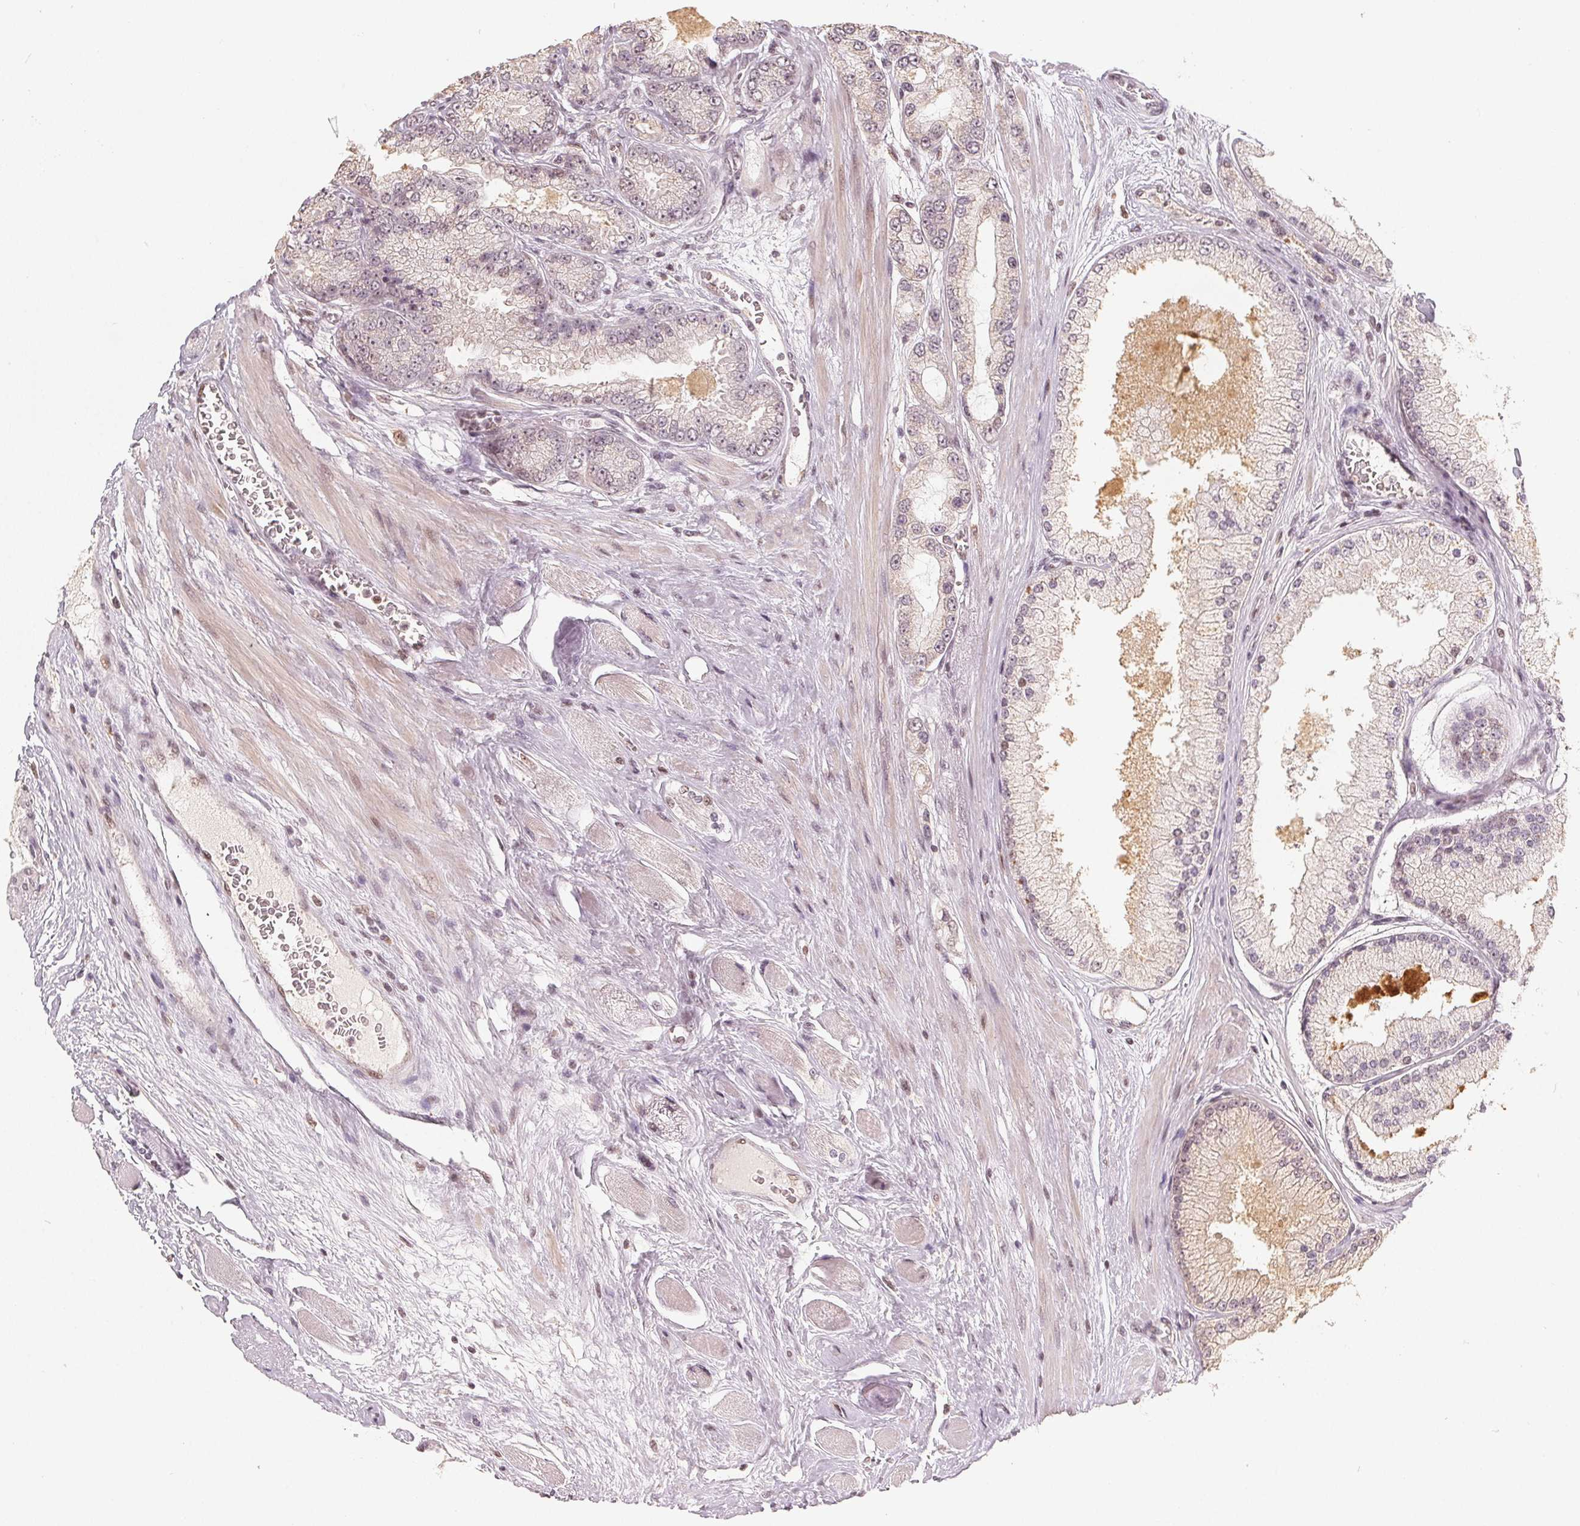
{"staining": {"intensity": "negative", "quantity": "none", "location": "none"}, "tissue": "prostate cancer", "cell_type": "Tumor cells", "image_type": "cancer", "snomed": [{"axis": "morphology", "description": "Adenocarcinoma, High grade"}, {"axis": "topography", "description": "Prostate"}], "caption": "IHC photomicrograph of neoplastic tissue: human prostate cancer stained with DAB (3,3'-diaminobenzidine) demonstrates no significant protein positivity in tumor cells.", "gene": "CCDC138", "patient": {"sex": "male", "age": 67}}